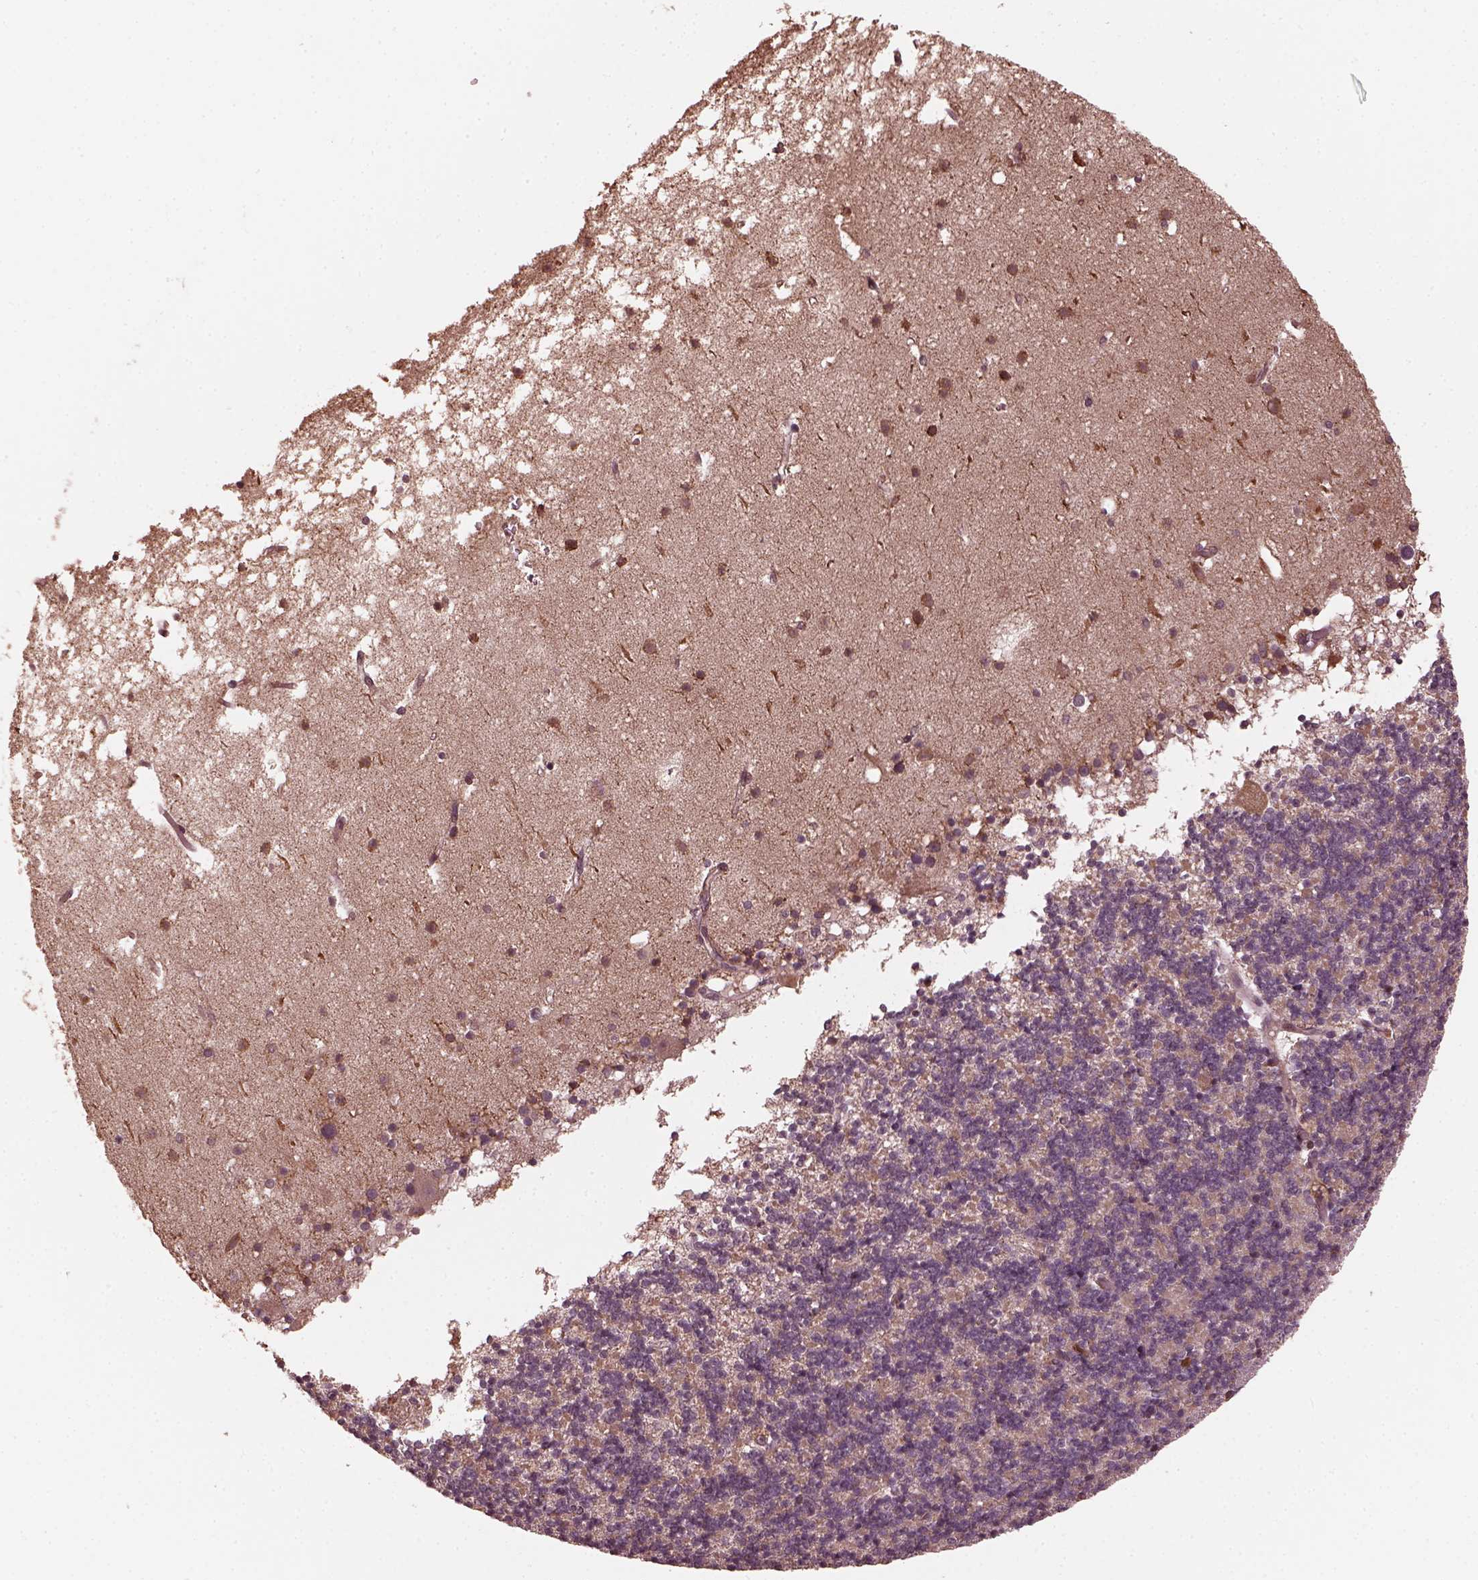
{"staining": {"intensity": "weak", "quantity": "<25%", "location": "cytoplasmic/membranous"}, "tissue": "cerebellum", "cell_type": "Cells in granular layer", "image_type": "normal", "snomed": [{"axis": "morphology", "description": "Normal tissue, NOS"}, {"axis": "topography", "description": "Cerebellum"}], "caption": "Photomicrograph shows no protein staining in cells in granular layer of normal cerebellum.", "gene": "ZNF292", "patient": {"sex": "male", "age": 70}}